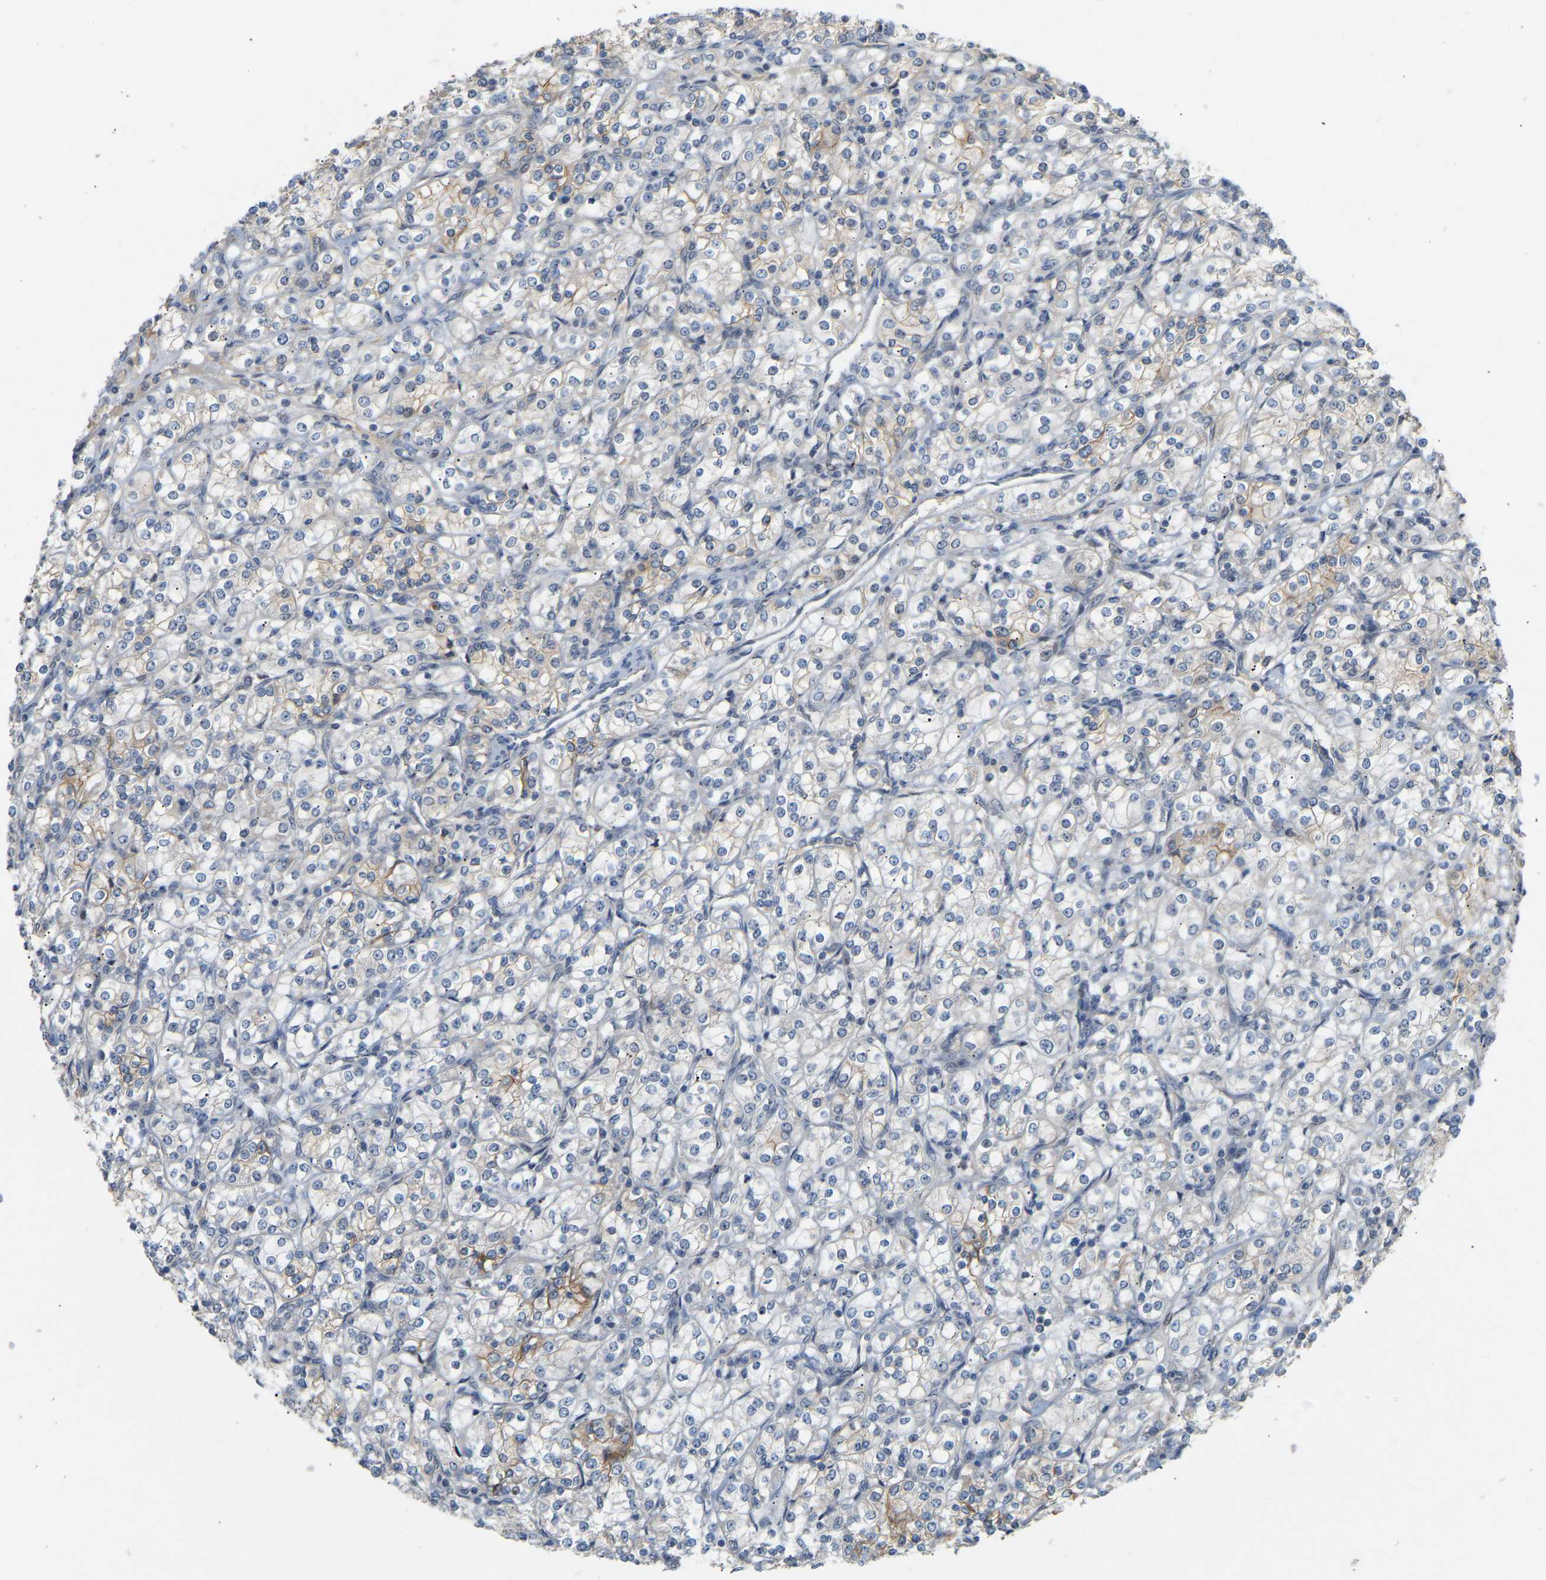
{"staining": {"intensity": "negative", "quantity": "none", "location": "none"}, "tissue": "renal cancer", "cell_type": "Tumor cells", "image_type": "cancer", "snomed": [{"axis": "morphology", "description": "Adenocarcinoma, NOS"}, {"axis": "topography", "description": "Kidney"}], "caption": "High magnification brightfield microscopy of renal cancer (adenocarcinoma) stained with DAB (3,3'-diaminobenzidine) (brown) and counterstained with hematoxylin (blue): tumor cells show no significant positivity. (DAB immunohistochemistry (IHC) with hematoxylin counter stain).", "gene": "PTPN4", "patient": {"sex": "male", "age": 77}}